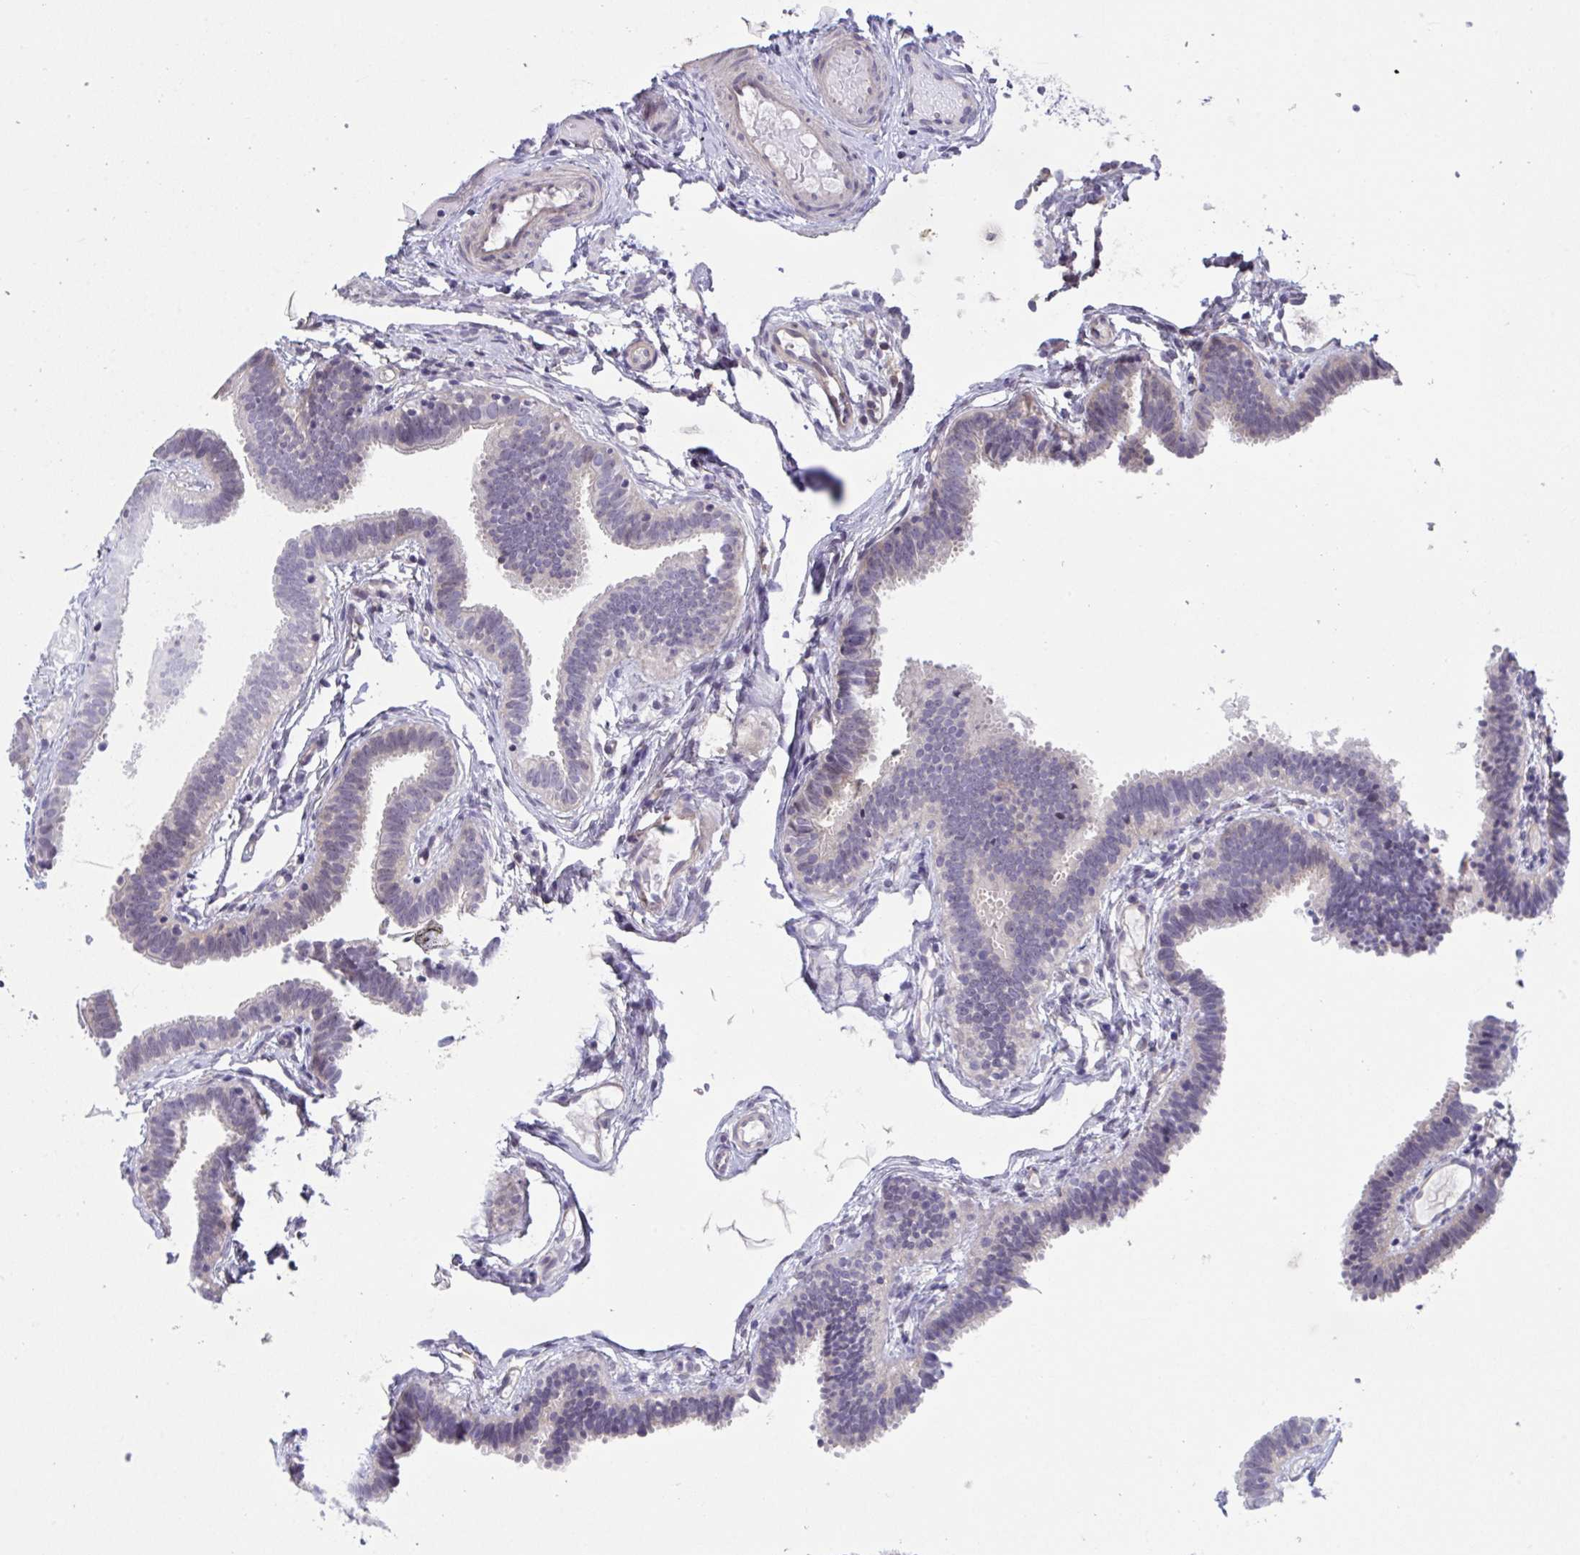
{"staining": {"intensity": "negative", "quantity": "none", "location": "none"}, "tissue": "fallopian tube", "cell_type": "Glandular cells", "image_type": "normal", "snomed": [{"axis": "morphology", "description": "Normal tissue, NOS"}, {"axis": "topography", "description": "Fallopian tube"}], "caption": "Immunohistochemistry photomicrograph of benign fallopian tube: fallopian tube stained with DAB displays no significant protein staining in glandular cells.", "gene": "RHOXF1", "patient": {"sex": "female", "age": 37}}